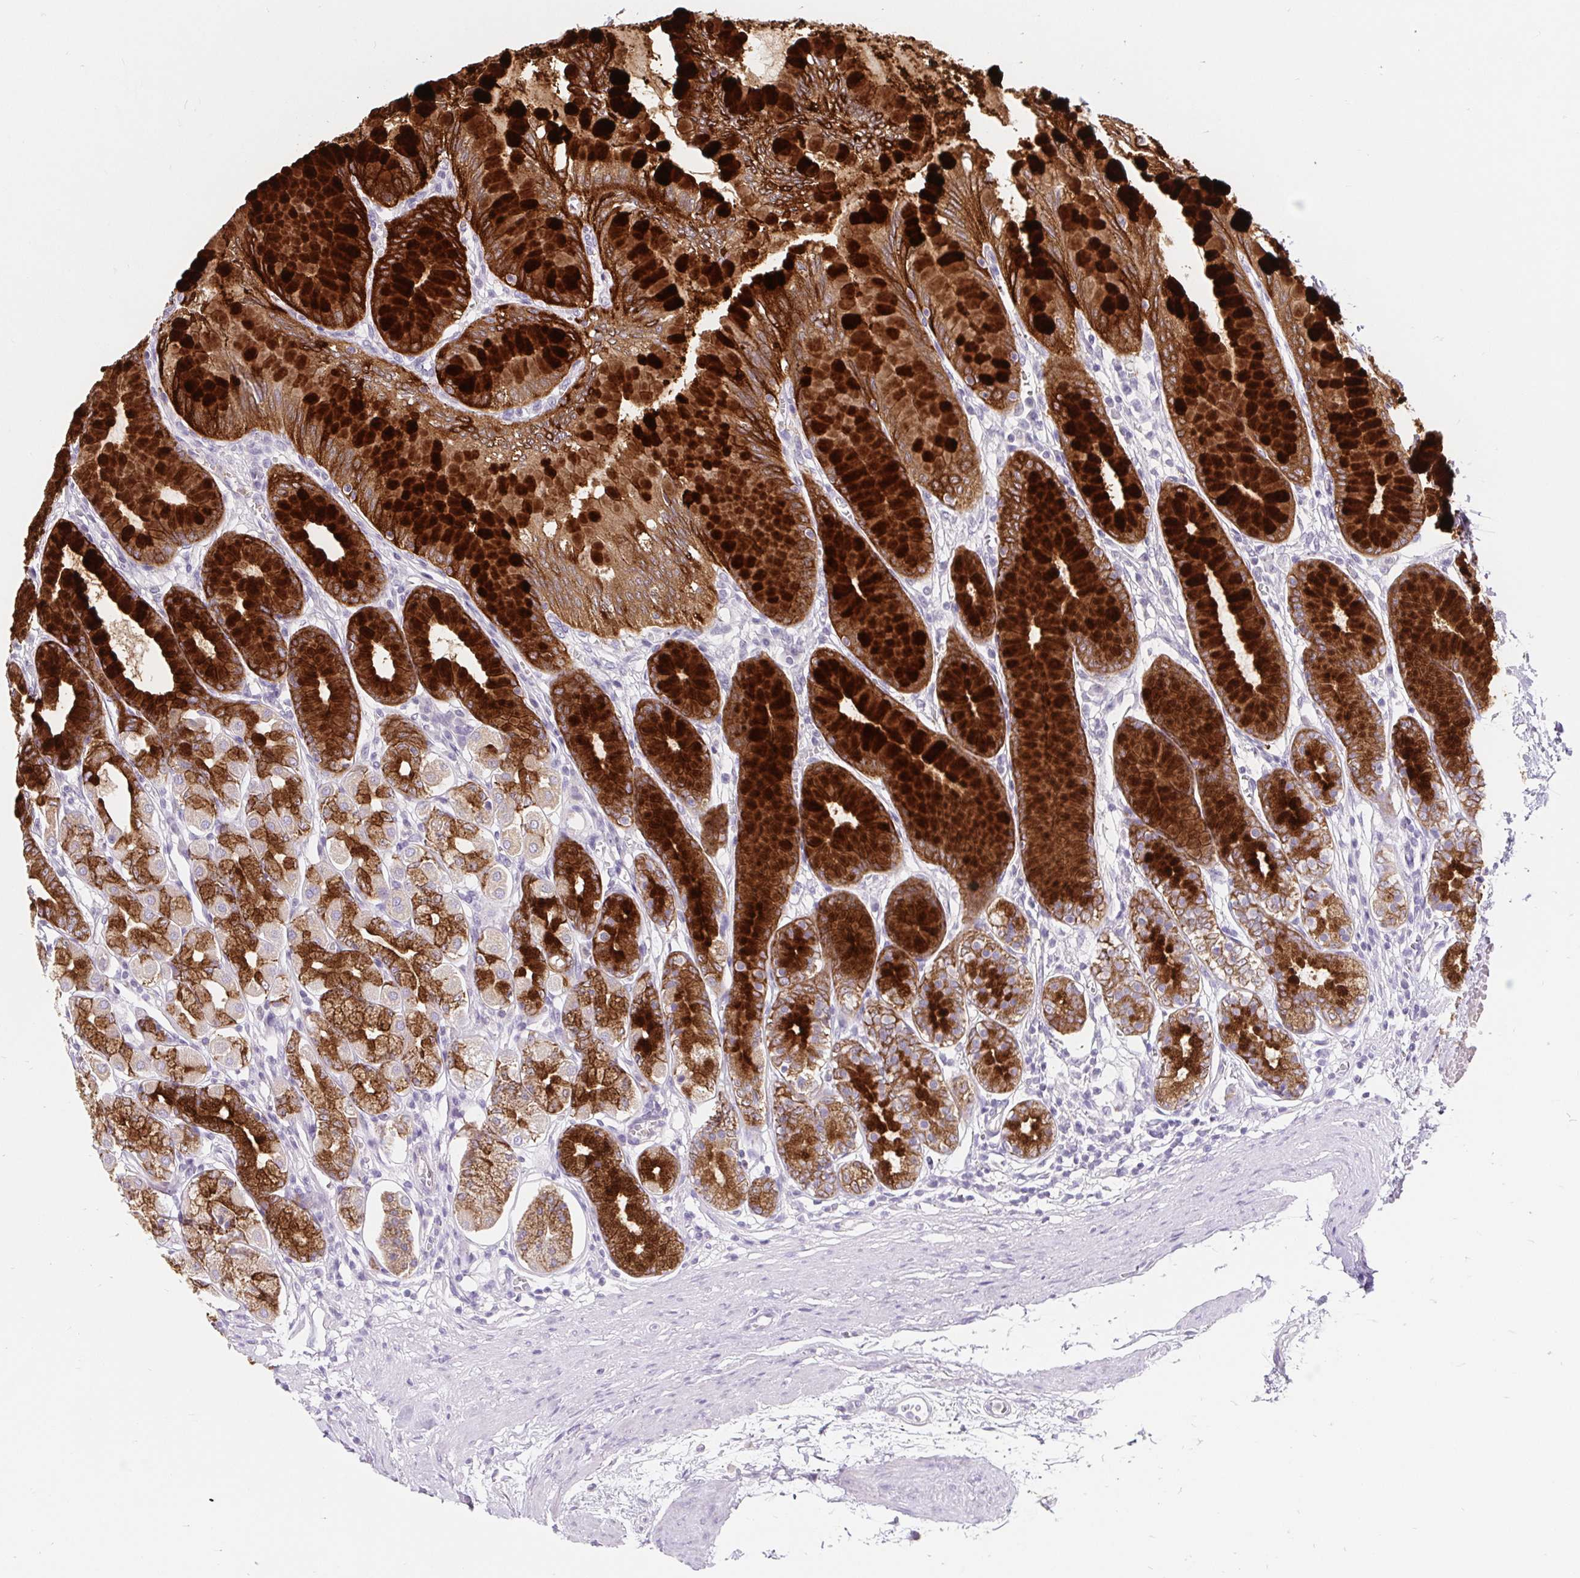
{"staining": {"intensity": "strong", "quantity": "25%-75%", "location": "cytoplasmic/membranous"}, "tissue": "stomach", "cell_type": "Glandular cells", "image_type": "normal", "snomed": [{"axis": "morphology", "description": "Normal tissue, NOS"}, {"axis": "topography", "description": "Stomach"}, {"axis": "topography", "description": "Stomach, lower"}], "caption": "Strong cytoplasmic/membranous expression for a protein is appreciated in approximately 25%-75% of glandular cells of benign stomach using IHC.", "gene": "BCAS1", "patient": {"sex": "male", "age": 76}}